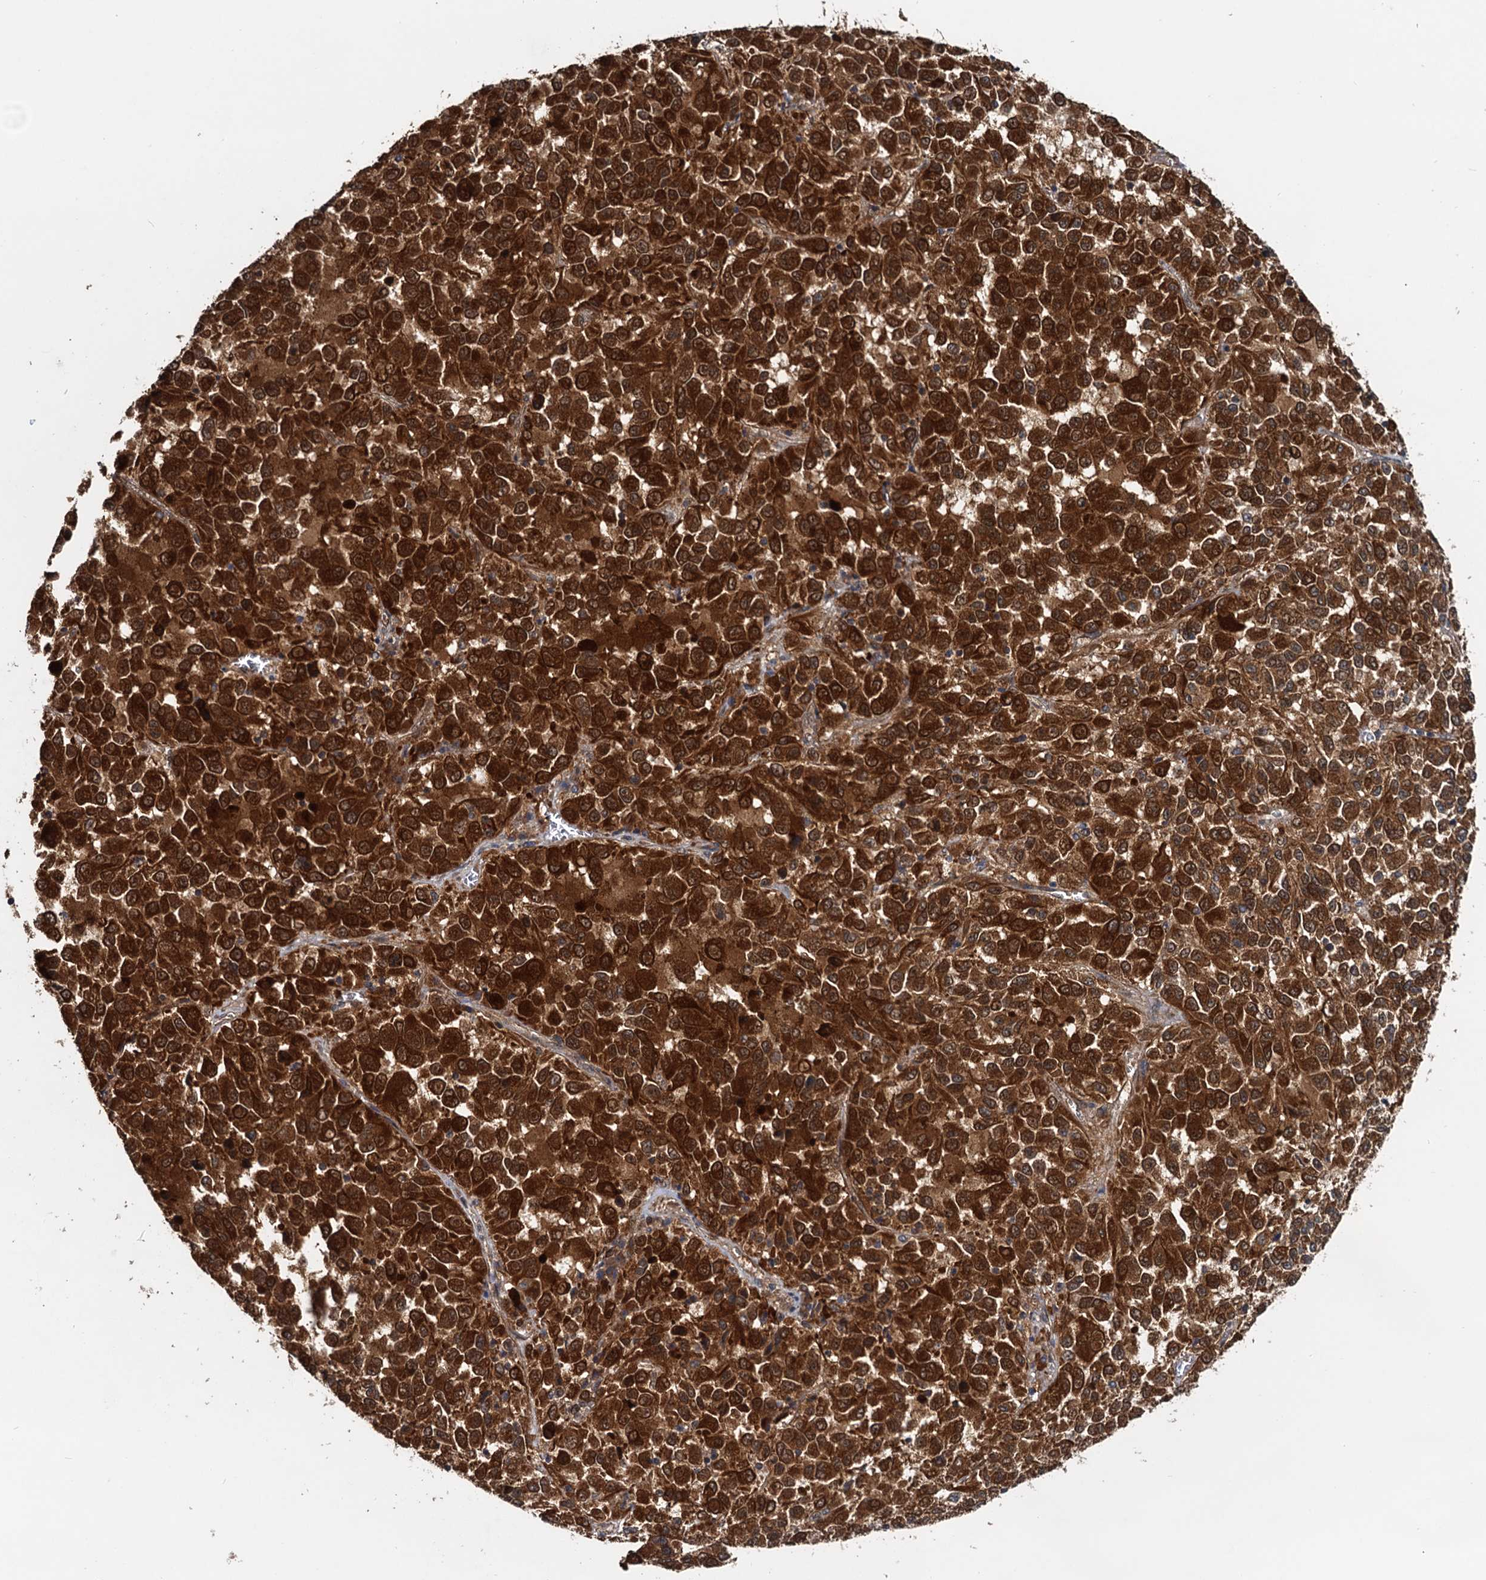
{"staining": {"intensity": "strong", "quantity": ">75%", "location": "cytoplasmic/membranous,nuclear"}, "tissue": "melanoma", "cell_type": "Tumor cells", "image_type": "cancer", "snomed": [{"axis": "morphology", "description": "Malignant melanoma, Metastatic site"}, {"axis": "topography", "description": "Lung"}], "caption": "The image reveals immunohistochemical staining of malignant melanoma (metastatic site). There is strong cytoplasmic/membranous and nuclear staining is seen in approximately >75% of tumor cells. The staining is performed using DAB (3,3'-diaminobenzidine) brown chromogen to label protein expression. The nuclei are counter-stained blue using hematoxylin.", "gene": "AAGAB", "patient": {"sex": "male", "age": 64}}